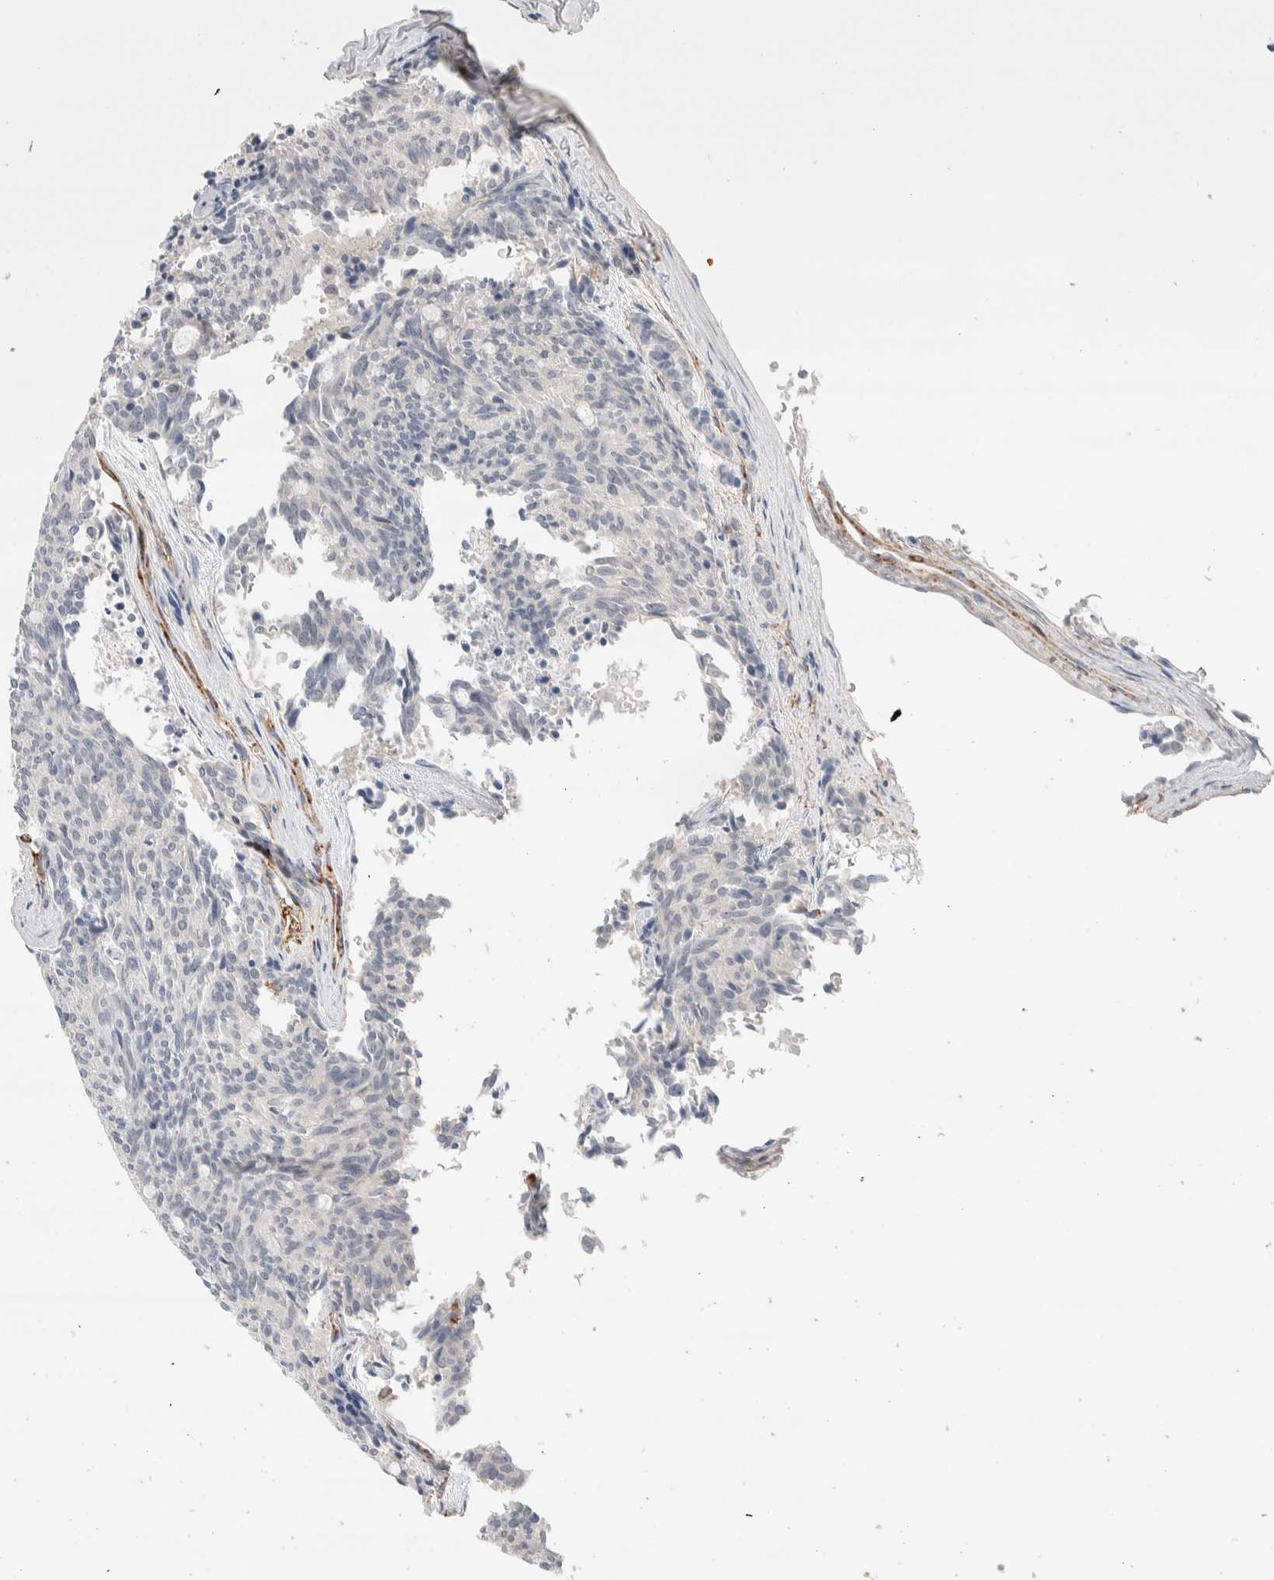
{"staining": {"intensity": "negative", "quantity": "none", "location": "none"}, "tissue": "carcinoid", "cell_type": "Tumor cells", "image_type": "cancer", "snomed": [{"axis": "morphology", "description": "Carcinoid, malignant, NOS"}, {"axis": "topography", "description": "Pancreas"}], "caption": "Histopathology image shows no protein expression in tumor cells of malignant carcinoid tissue.", "gene": "SEPTIN4", "patient": {"sex": "female", "age": 54}}